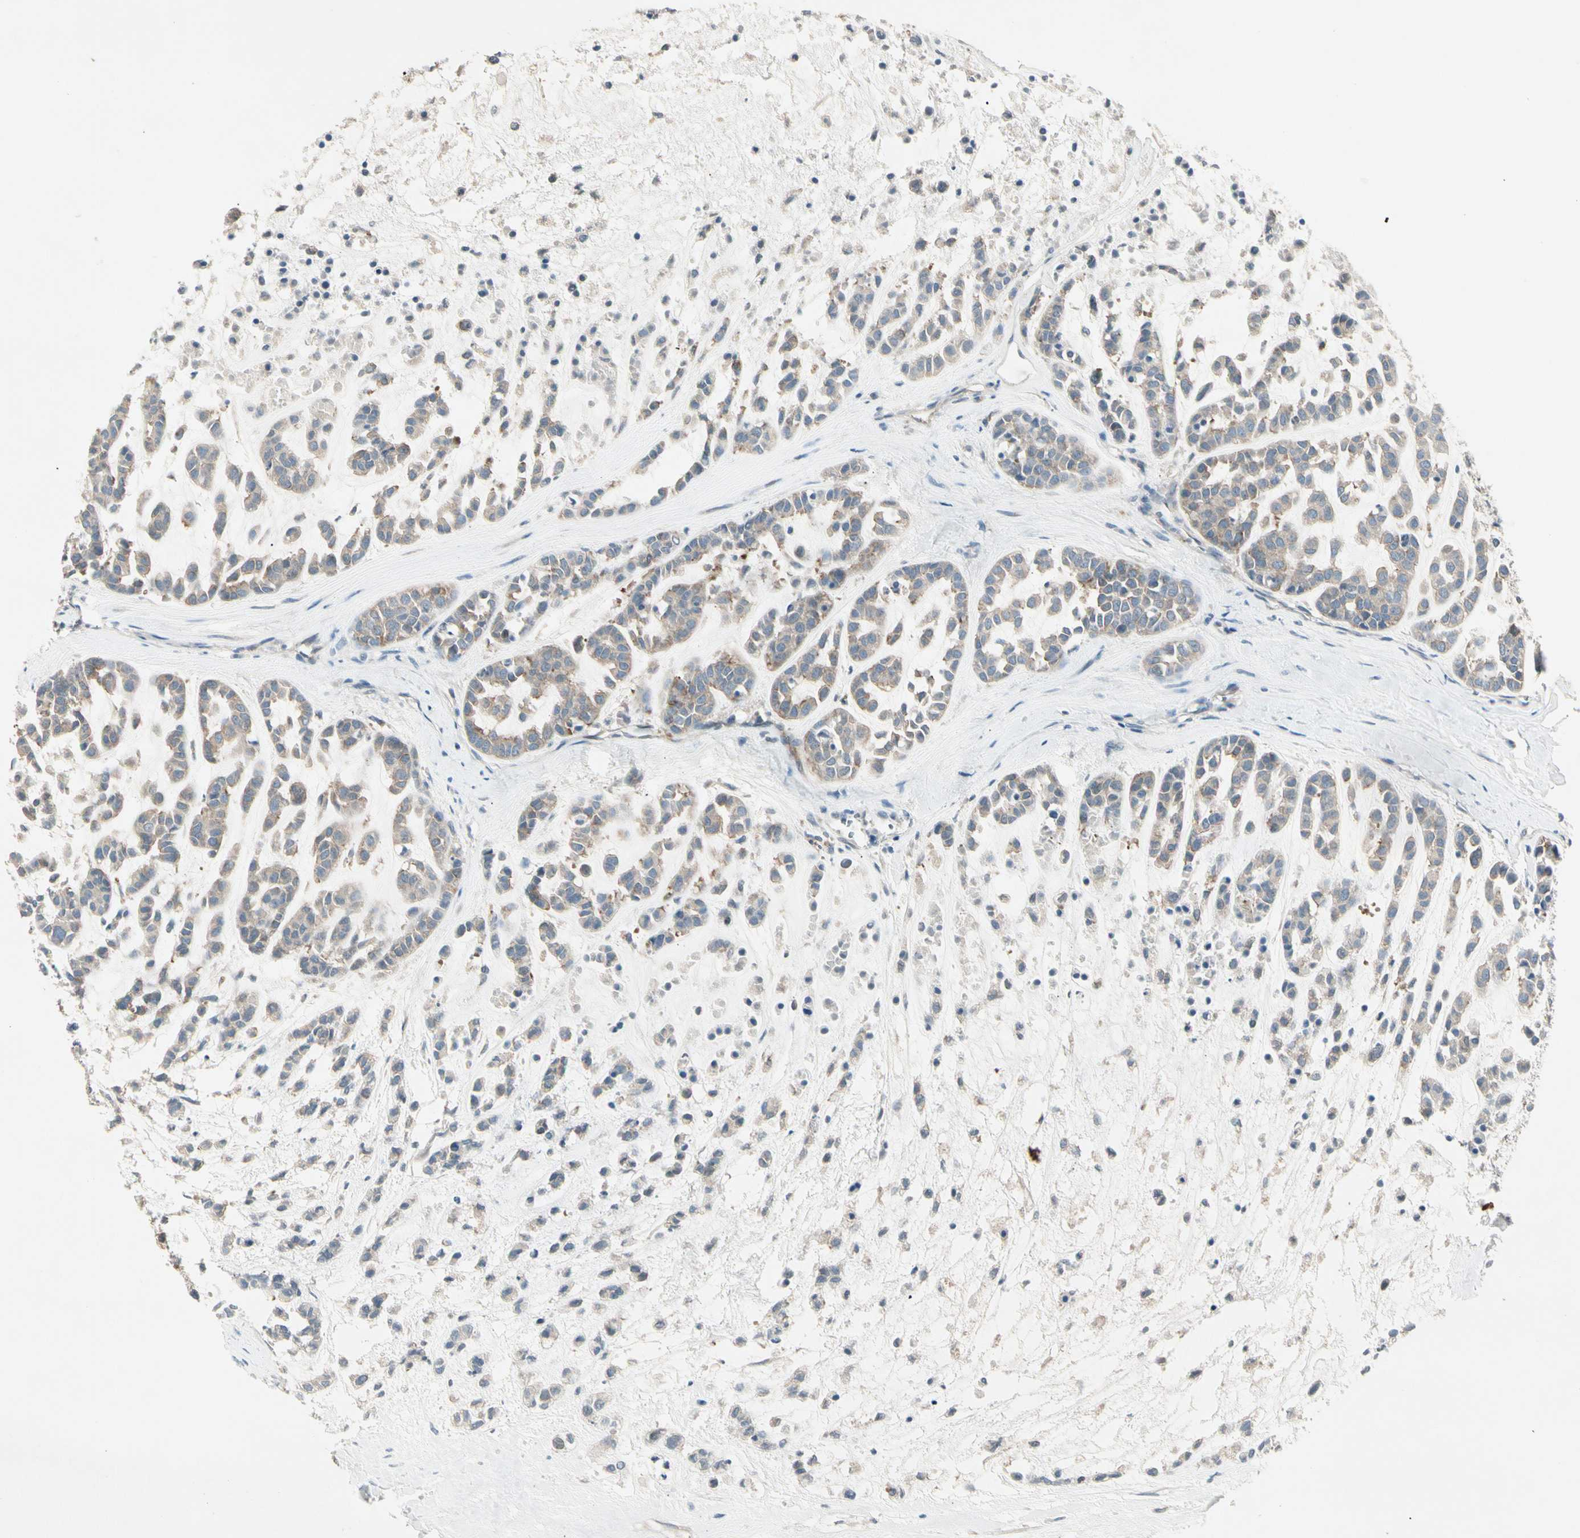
{"staining": {"intensity": "weak", "quantity": ">75%", "location": "cytoplasmic/membranous"}, "tissue": "head and neck cancer", "cell_type": "Tumor cells", "image_type": "cancer", "snomed": [{"axis": "morphology", "description": "Adenocarcinoma, NOS"}, {"axis": "morphology", "description": "Adenoma, NOS"}, {"axis": "topography", "description": "Head-Neck"}], "caption": "Head and neck adenoma was stained to show a protein in brown. There is low levels of weak cytoplasmic/membranous positivity in about >75% of tumor cells.", "gene": "IL1R1", "patient": {"sex": "female", "age": 55}}